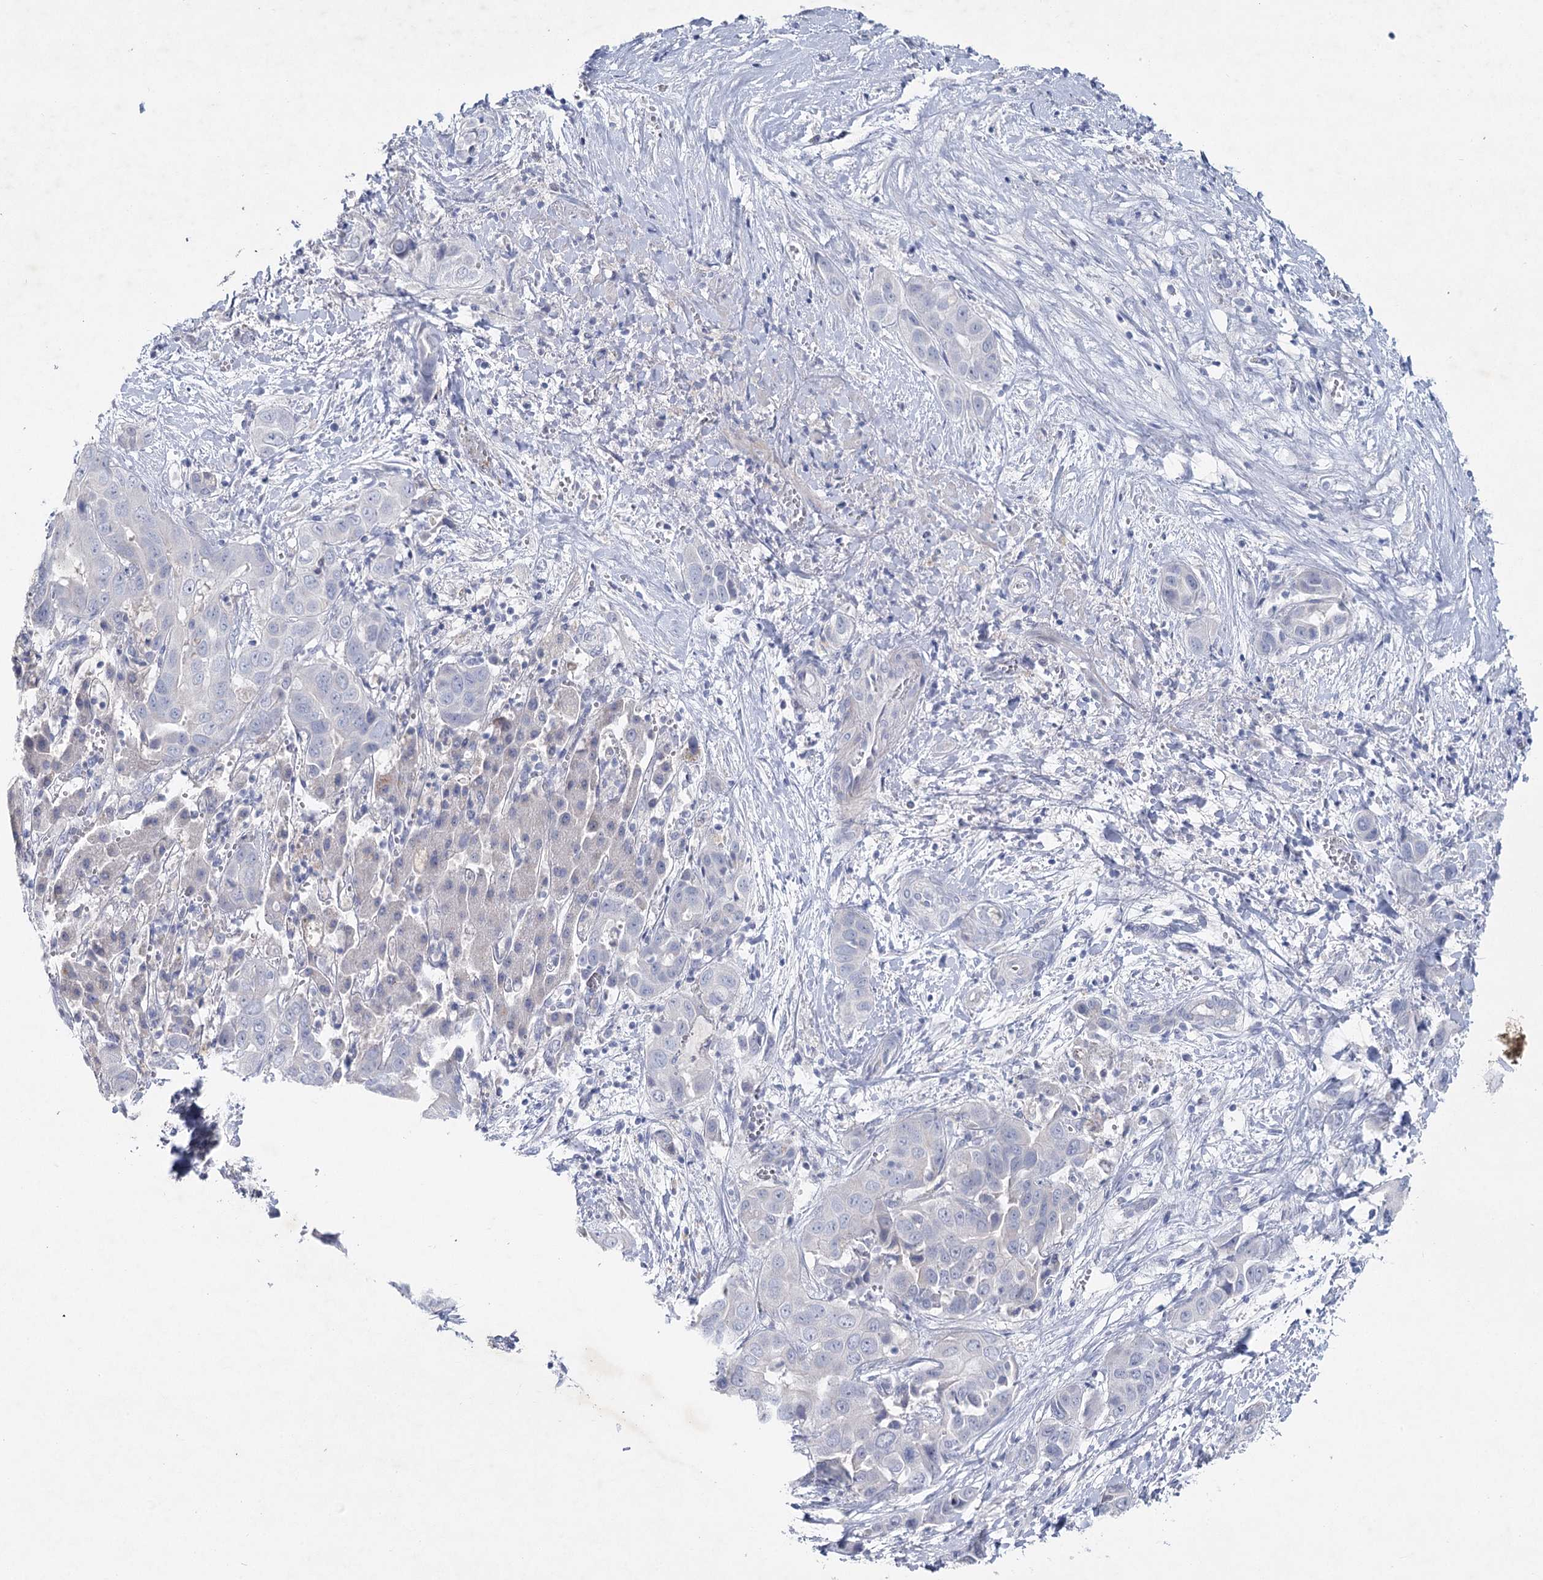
{"staining": {"intensity": "negative", "quantity": "none", "location": "none"}, "tissue": "liver cancer", "cell_type": "Tumor cells", "image_type": "cancer", "snomed": [{"axis": "morphology", "description": "Cholangiocarcinoma"}, {"axis": "topography", "description": "Liver"}], "caption": "Immunohistochemistry of liver cancer displays no positivity in tumor cells. (DAB (3,3'-diaminobenzidine) IHC with hematoxylin counter stain).", "gene": "MAP3K13", "patient": {"sex": "female", "age": 52}}